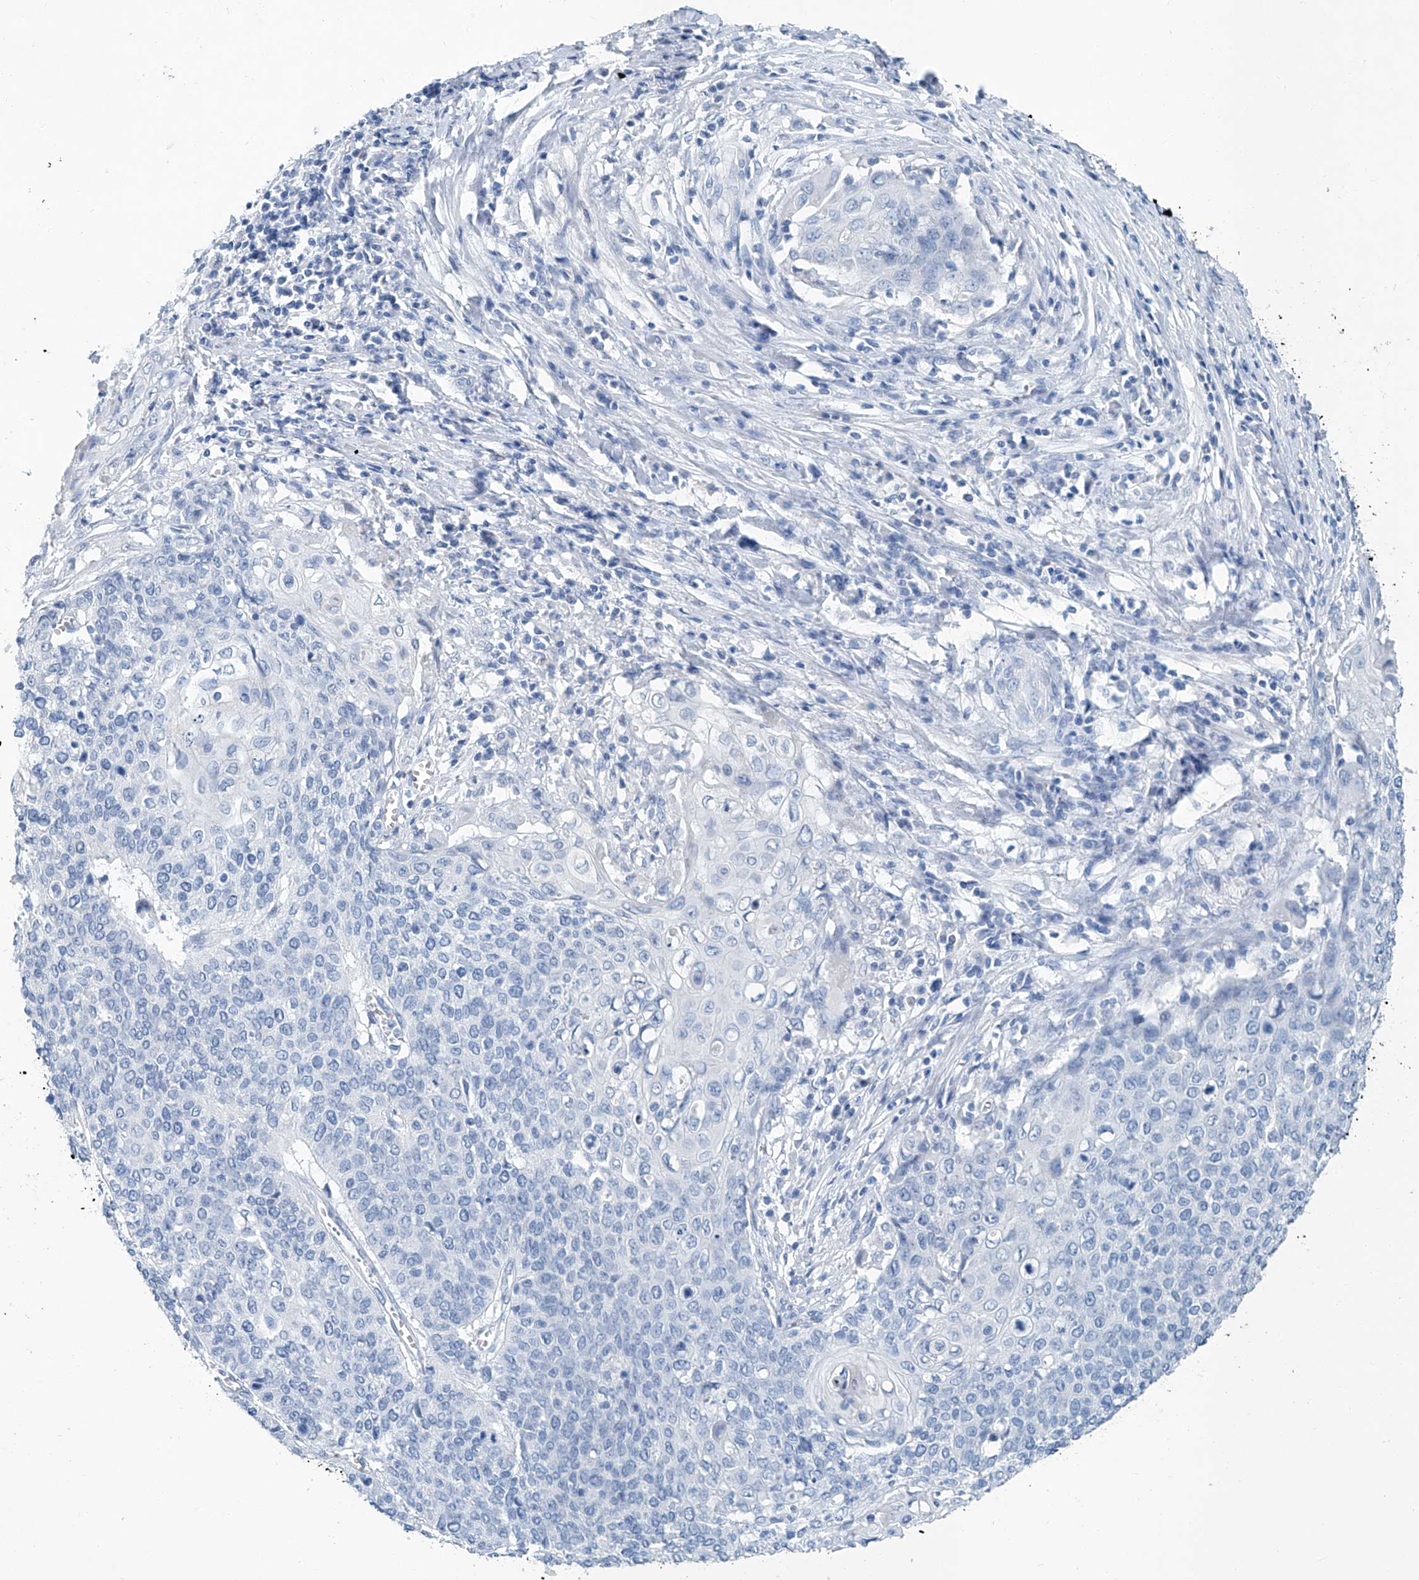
{"staining": {"intensity": "negative", "quantity": "none", "location": "none"}, "tissue": "cervical cancer", "cell_type": "Tumor cells", "image_type": "cancer", "snomed": [{"axis": "morphology", "description": "Squamous cell carcinoma, NOS"}, {"axis": "topography", "description": "Cervix"}], "caption": "This micrograph is of squamous cell carcinoma (cervical) stained with immunohistochemistry to label a protein in brown with the nuclei are counter-stained blue. There is no staining in tumor cells.", "gene": "CYP2A7", "patient": {"sex": "female", "age": 39}}